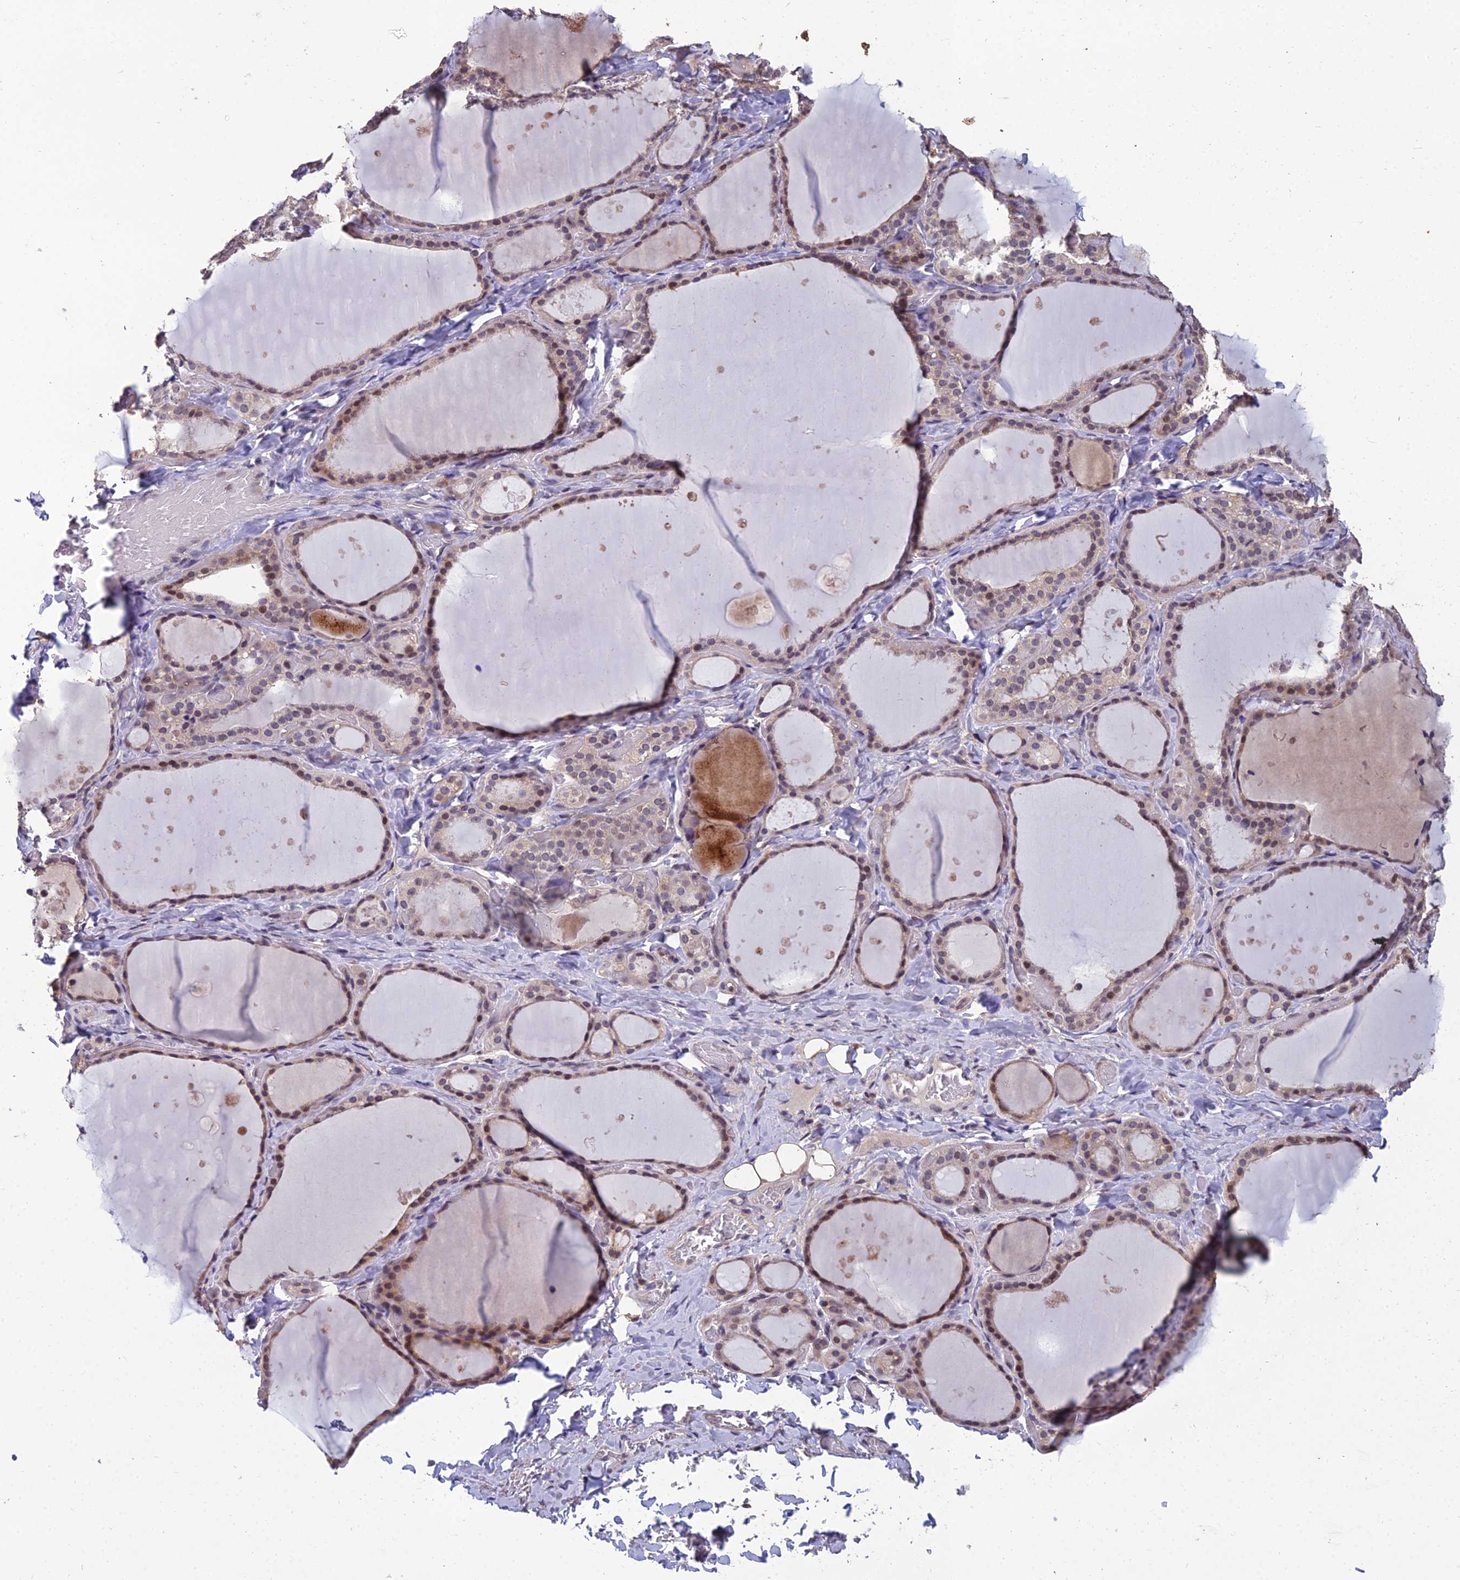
{"staining": {"intensity": "moderate", "quantity": "<25%", "location": "cytoplasmic/membranous,nuclear"}, "tissue": "thyroid gland", "cell_type": "Glandular cells", "image_type": "normal", "snomed": [{"axis": "morphology", "description": "Normal tissue, NOS"}, {"axis": "topography", "description": "Thyroid gland"}], "caption": "A brown stain shows moderate cytoplasmic/membranous,nuclear expression of a protein in glandular cells of normal human thyroid gland. (DAB (3,3'-diaminobenzidine) = brown stain, brightfield microscopy at high magnification).", "gene": "GRWD1", "patient": {"sex": "female", "age": 44}}